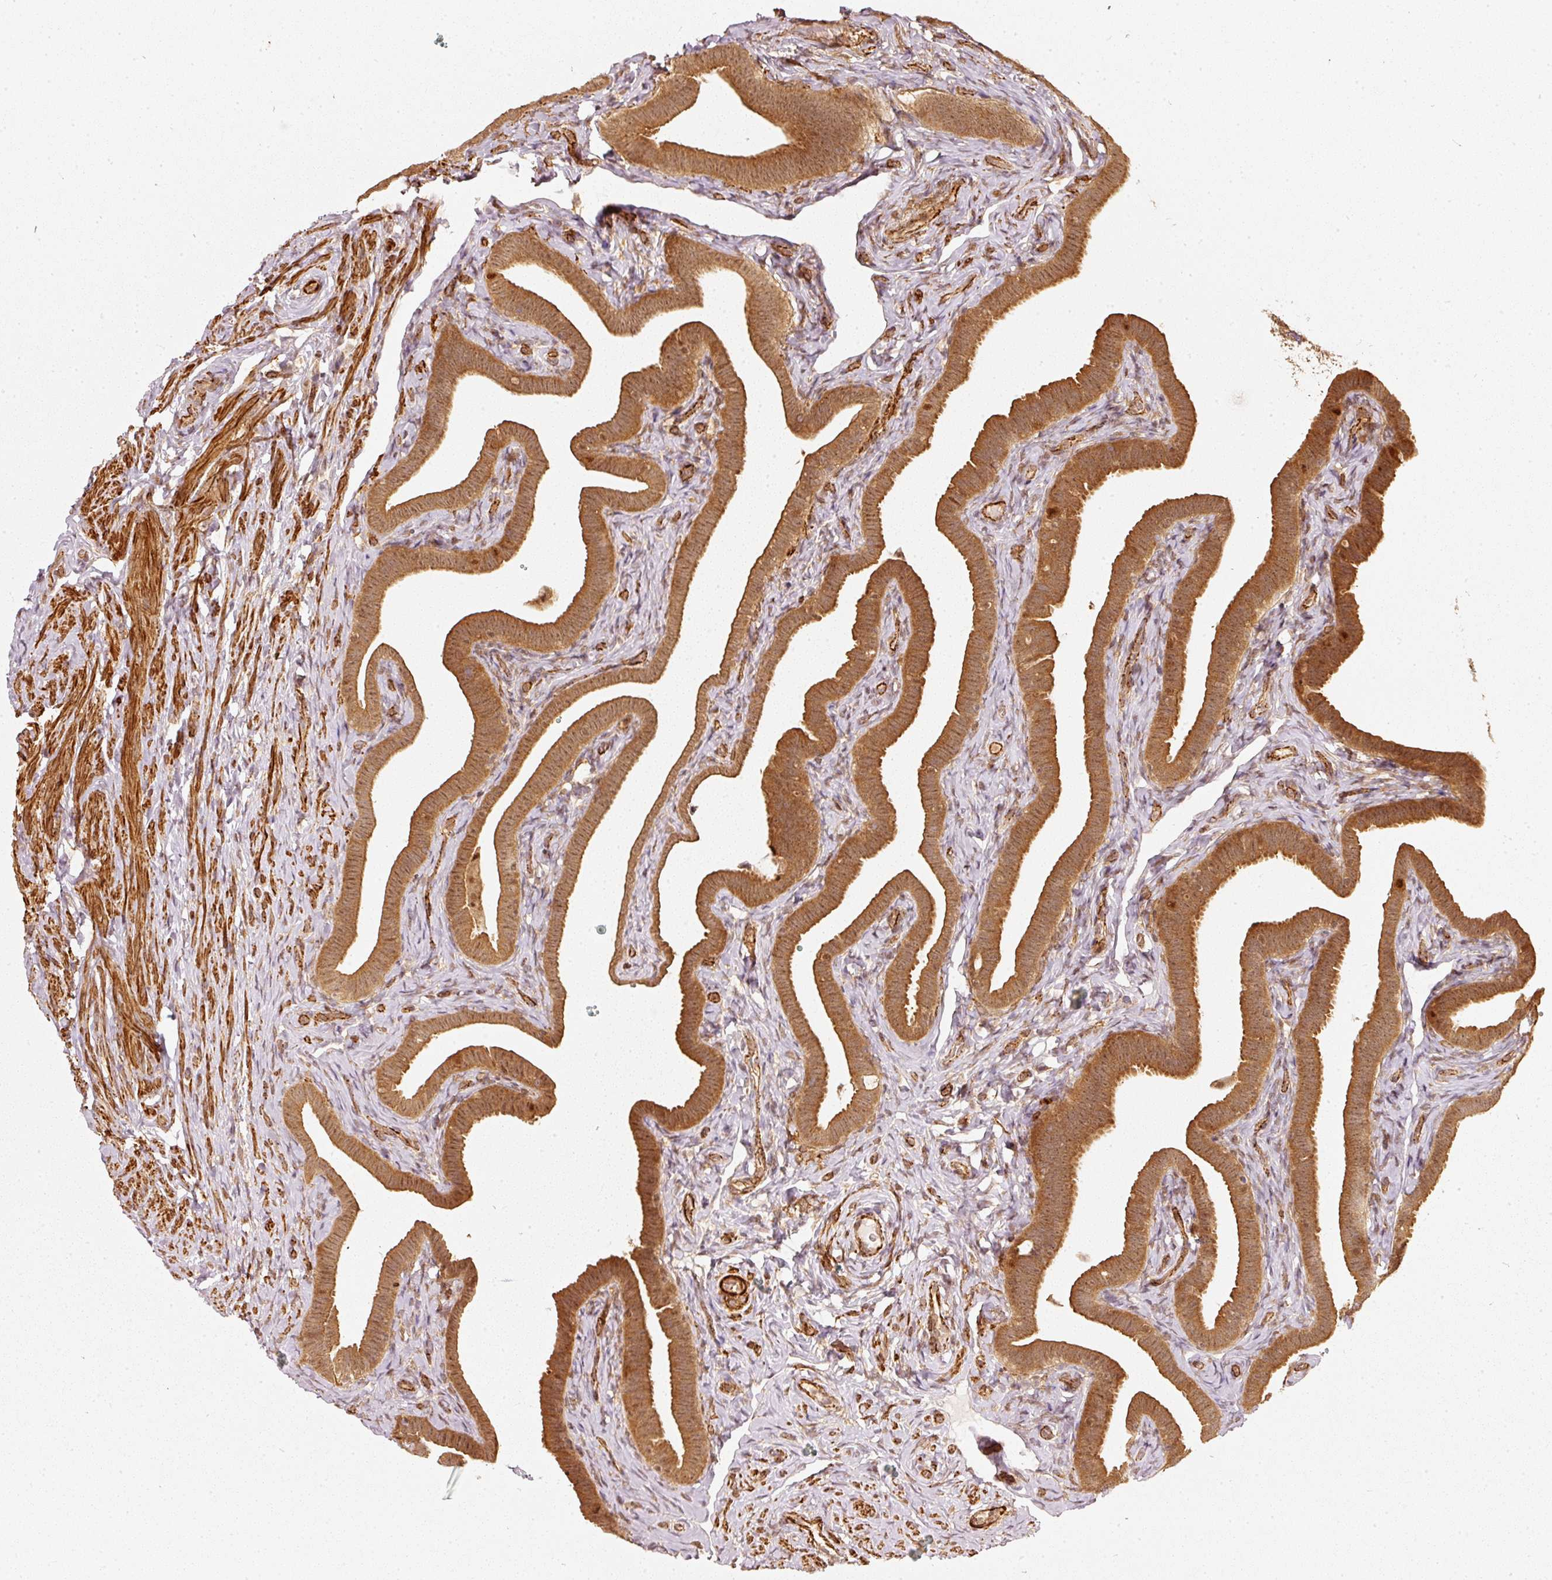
{"staining": {"intensity": "moderate", "quantity": ">75%", "location": "cytoplasmic/membranous,nuclear"}, "tissue": "fallopian tube", "cell_type": "Glandular cells", "image_type": "normal", "snomed": [{"axis": "morphology", "description": "Normal tissue, NOS"}, {"axis": "topography", "description": "Fallopian tube"}], "caption": "This is a micrograph of IHC staining of normal fallopian tube, which shows moderate expression in the cytoplasmic/membranous,nuclear of glandular cells.", "gene": "PSMD1", "patient": {"sex": "female", "age": 69}}